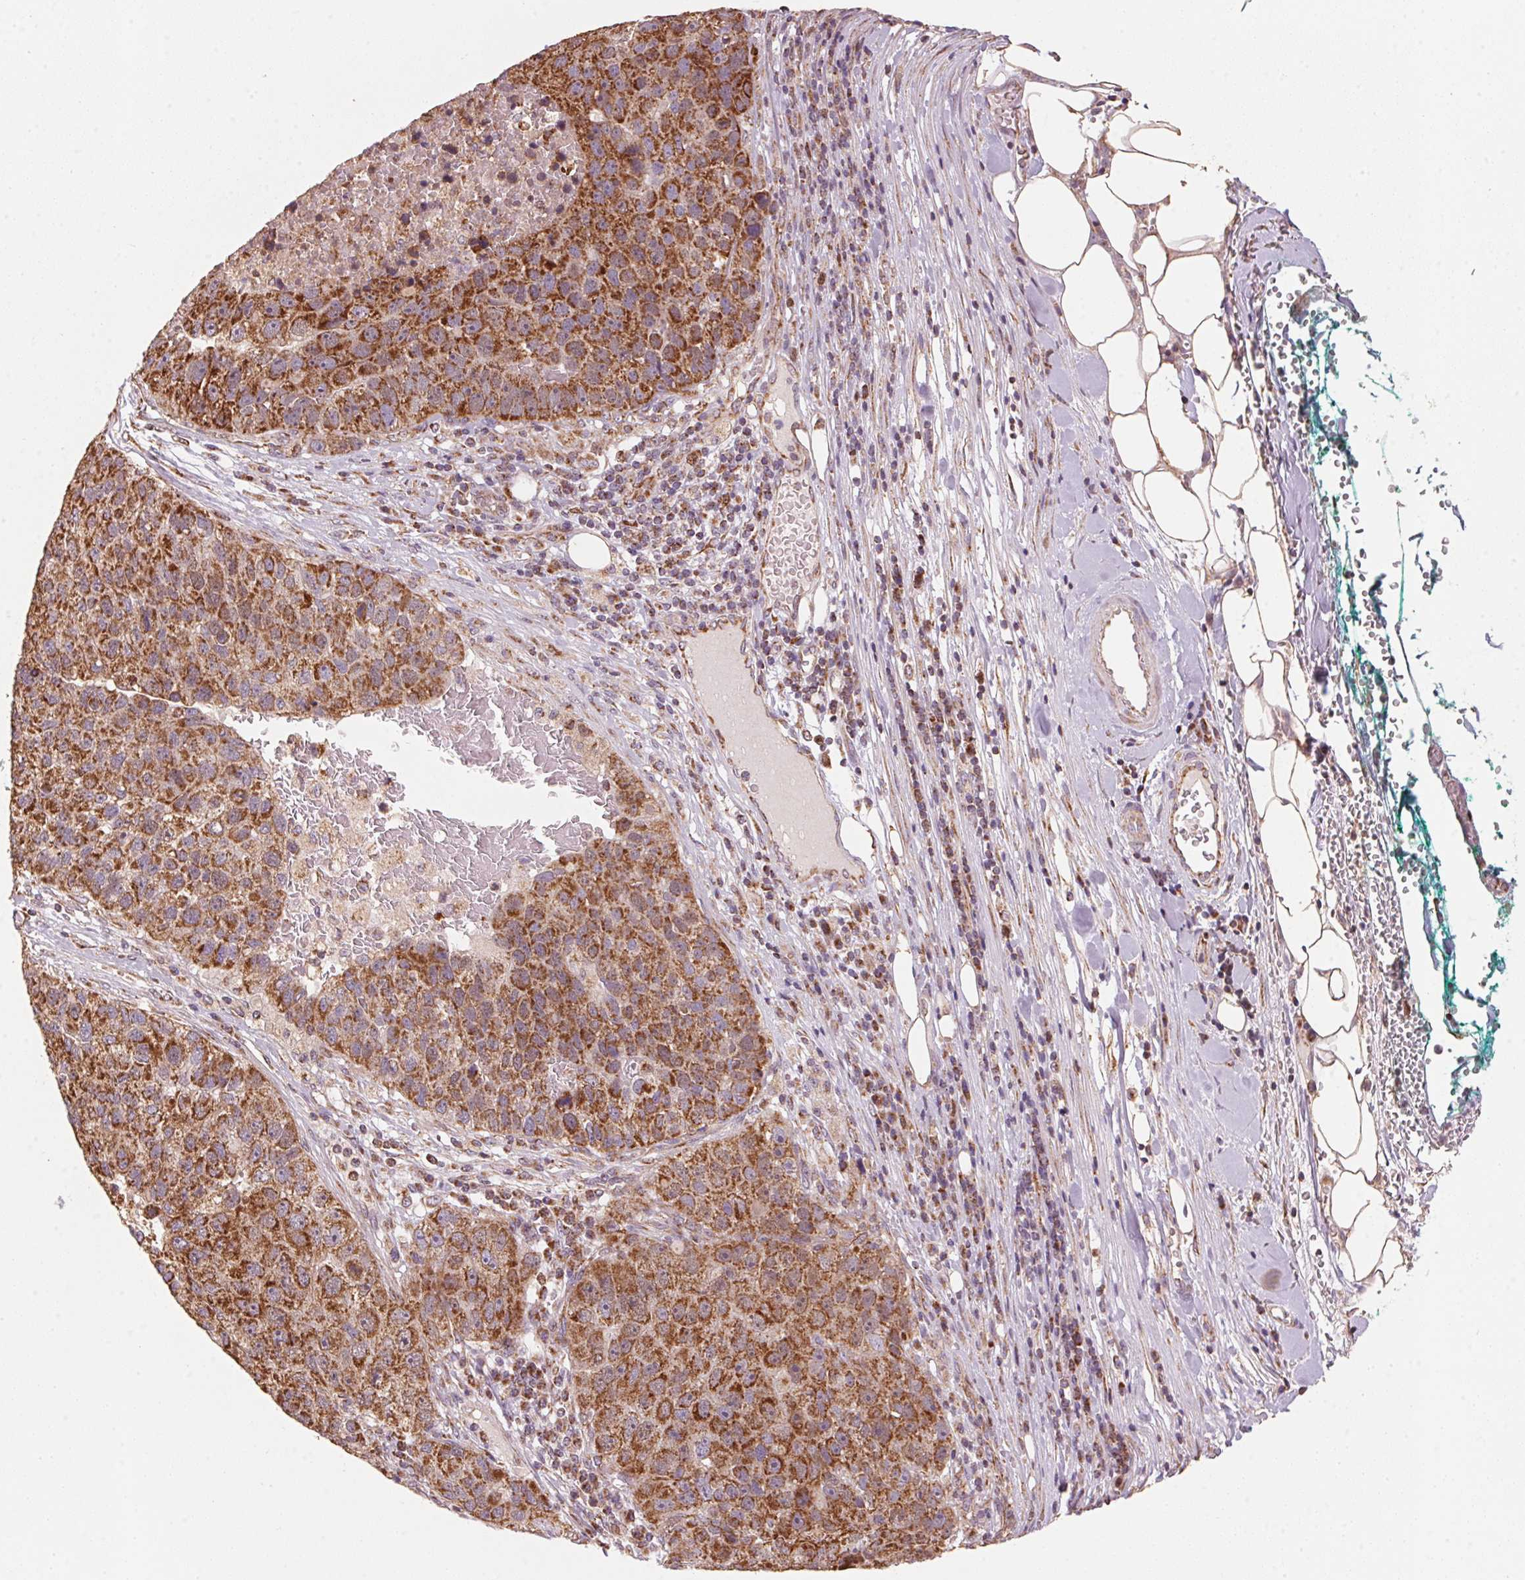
{"staining": {"intensity": "strong", "quantity": ">75%", "location": "cytoplasmic/membranous"}, "tissue": "pancreatic cancer", "cell_type": "Tumor cells", "image_type": "cancer", "snomed": [{"axis": "morphology", "description": "Adenocarcinoma, NOS"}, {"axis": "topography", "description": "Pancreas"}], "caption": "Protein analysis of pancreatic cancer (adenocarcinoma) tissue reveals strong cytoplasmic/membranous staining in about >75% of tumor cells.", "gene": "TOMM70", "patient": {"sex": "female", "age": 61}}